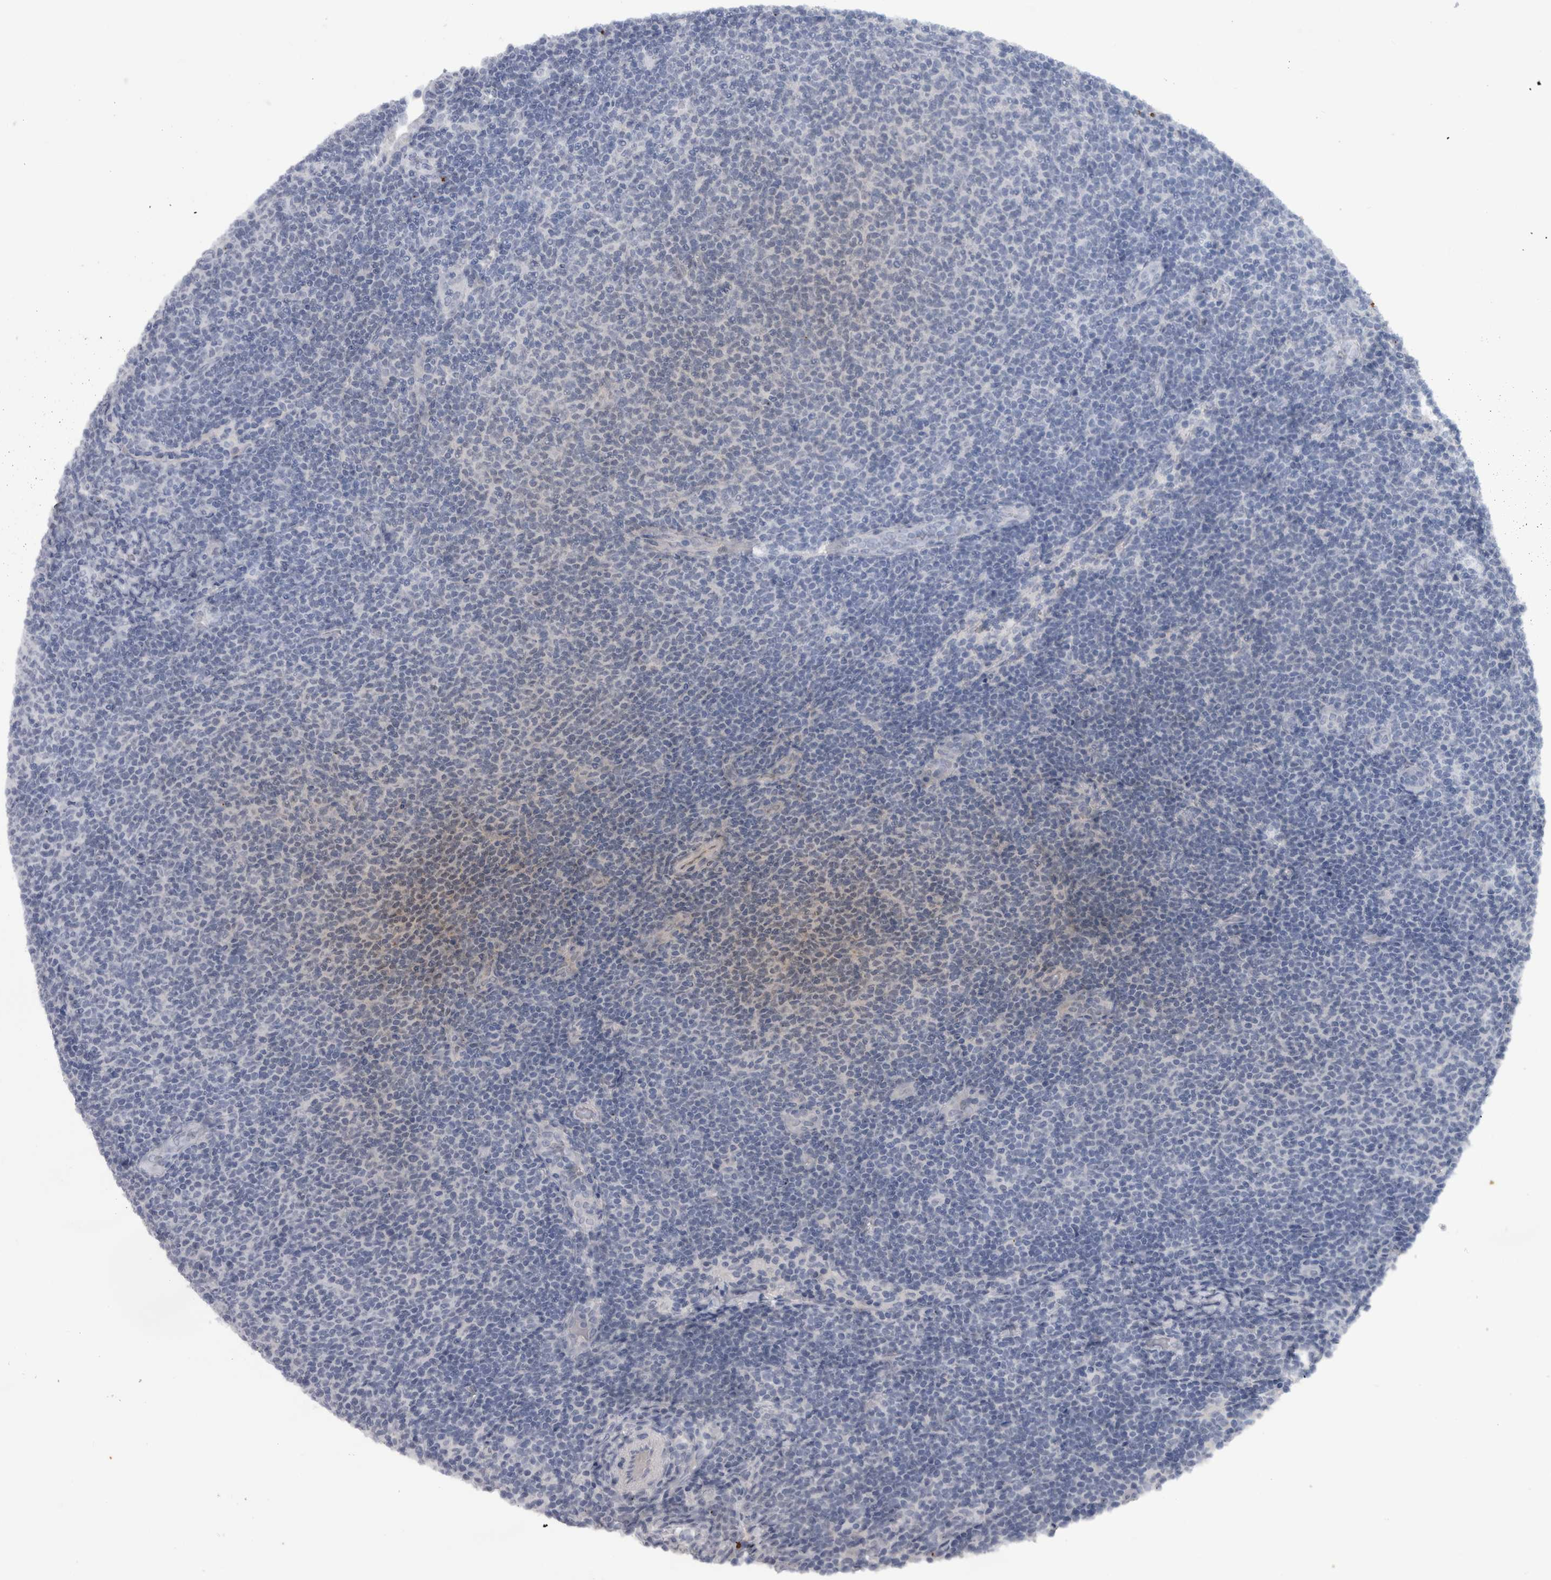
{"staining": {"intensity": "negative", "quantity": "none", "location": "none"}, "tissue": "lymphoma", "cell_type": "Tumor cells", "image_type": "cancer", "snomed": [{"axis": "morphology", "description": "Malignant lymphoma, non-Hodgkin's type, Low grade"}, {"axis": "topography", "description": "Lymph node"}], "caption": "Micrograph shows no protein expression in tumor cells of lymphoma tissue. Nuclei are stained in blue.", "gene": "PAX5", "patient": {"sex": "male", "age": 66}}